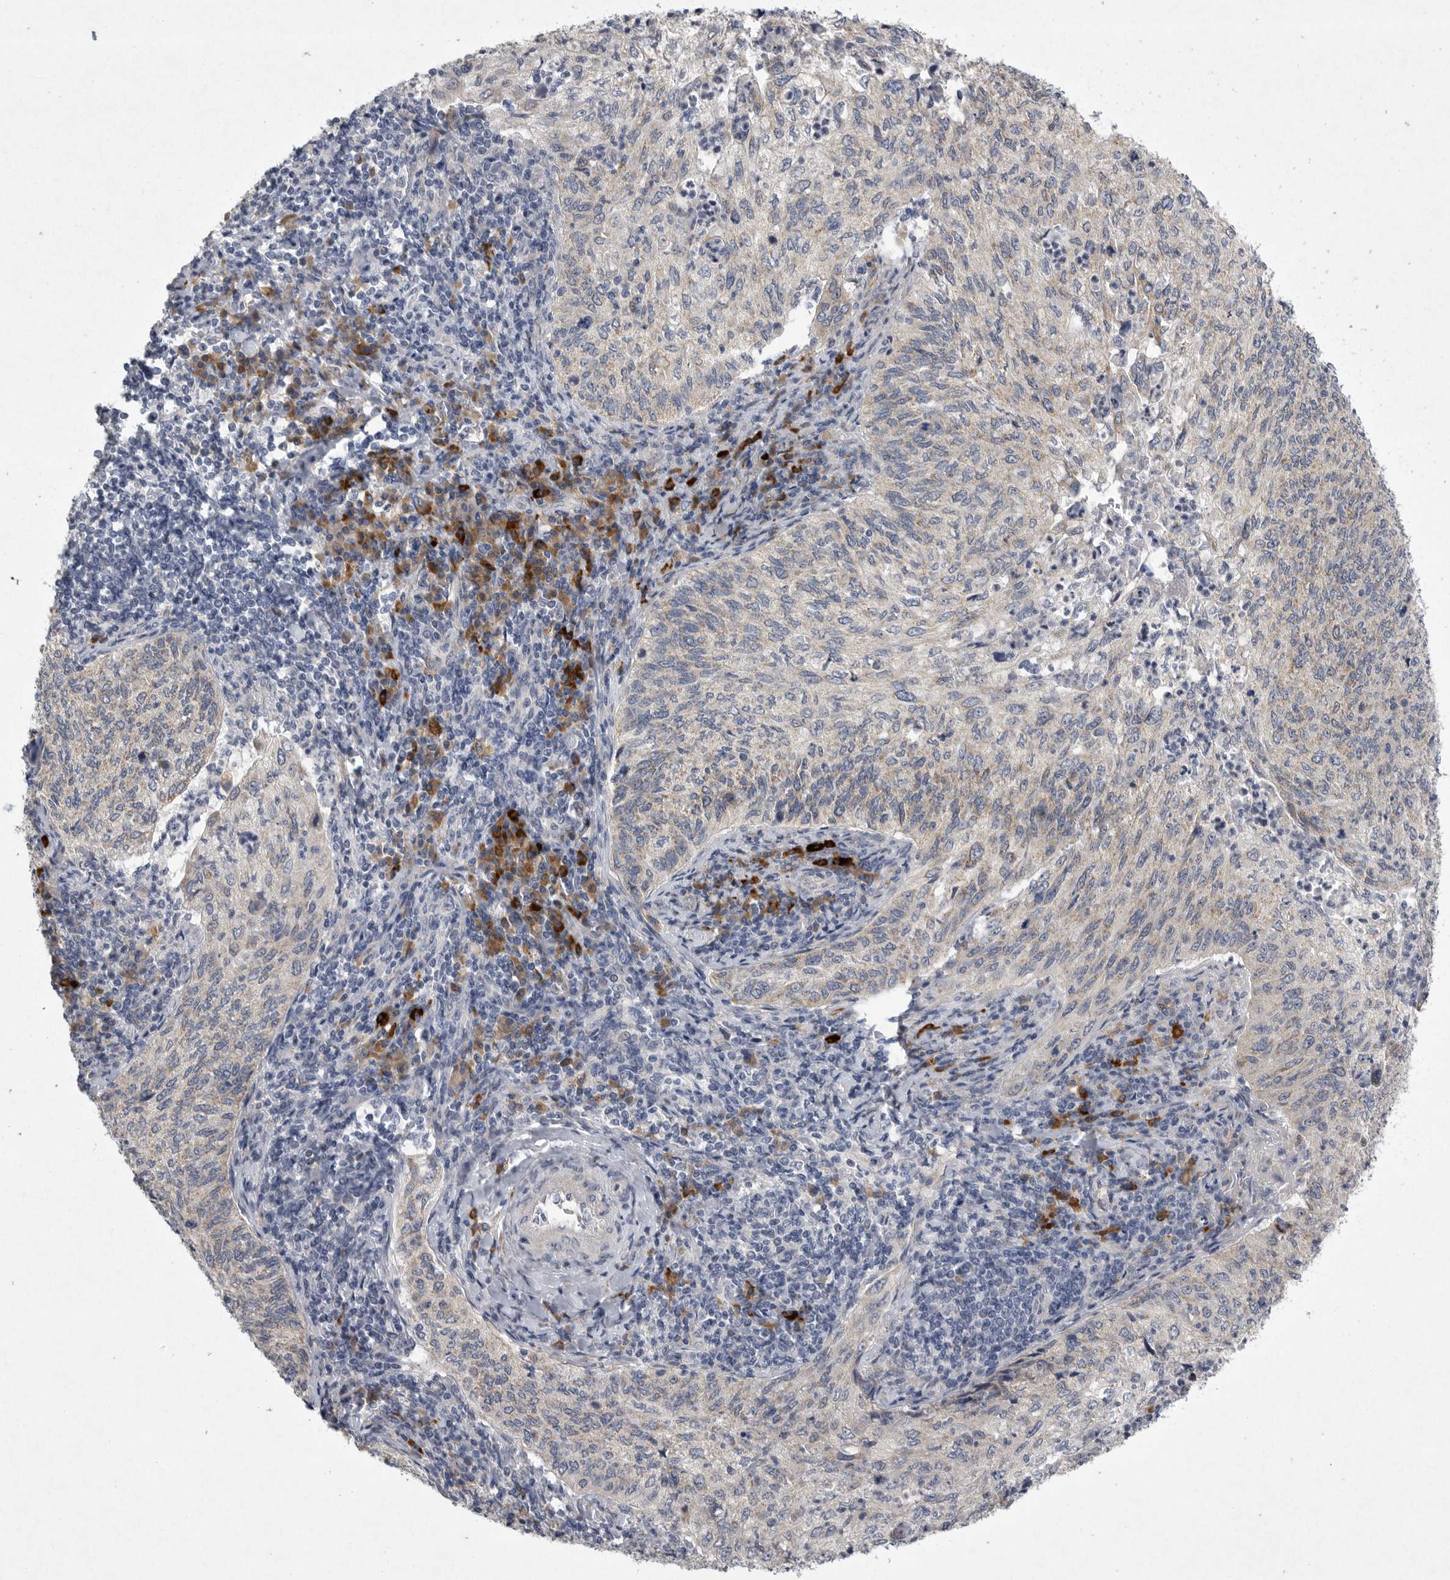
{"staining": {"intensity": "negative", "quantity": "none", "location": "none"}, "tissue": "cervical cancer", "cell_type": "Tumor cells", "image_type": "cancer", "snomed": [{"axis": "morphology", "description": "Squamous cell carcinoma, NOS"}, {"axis": "topography", "description": "Cervix"}], "caption": "IHC photomicrograph of human cervical cancer stained for a protein (brown), which exhibits no expression in tumor cells. (Brightfield microscopy of DAB (3,3'-diaminobenzidine) immunohistochemistry at high magnification).", "gene": "EDEM3", "patient": {"sex": "female", "age": 30}}